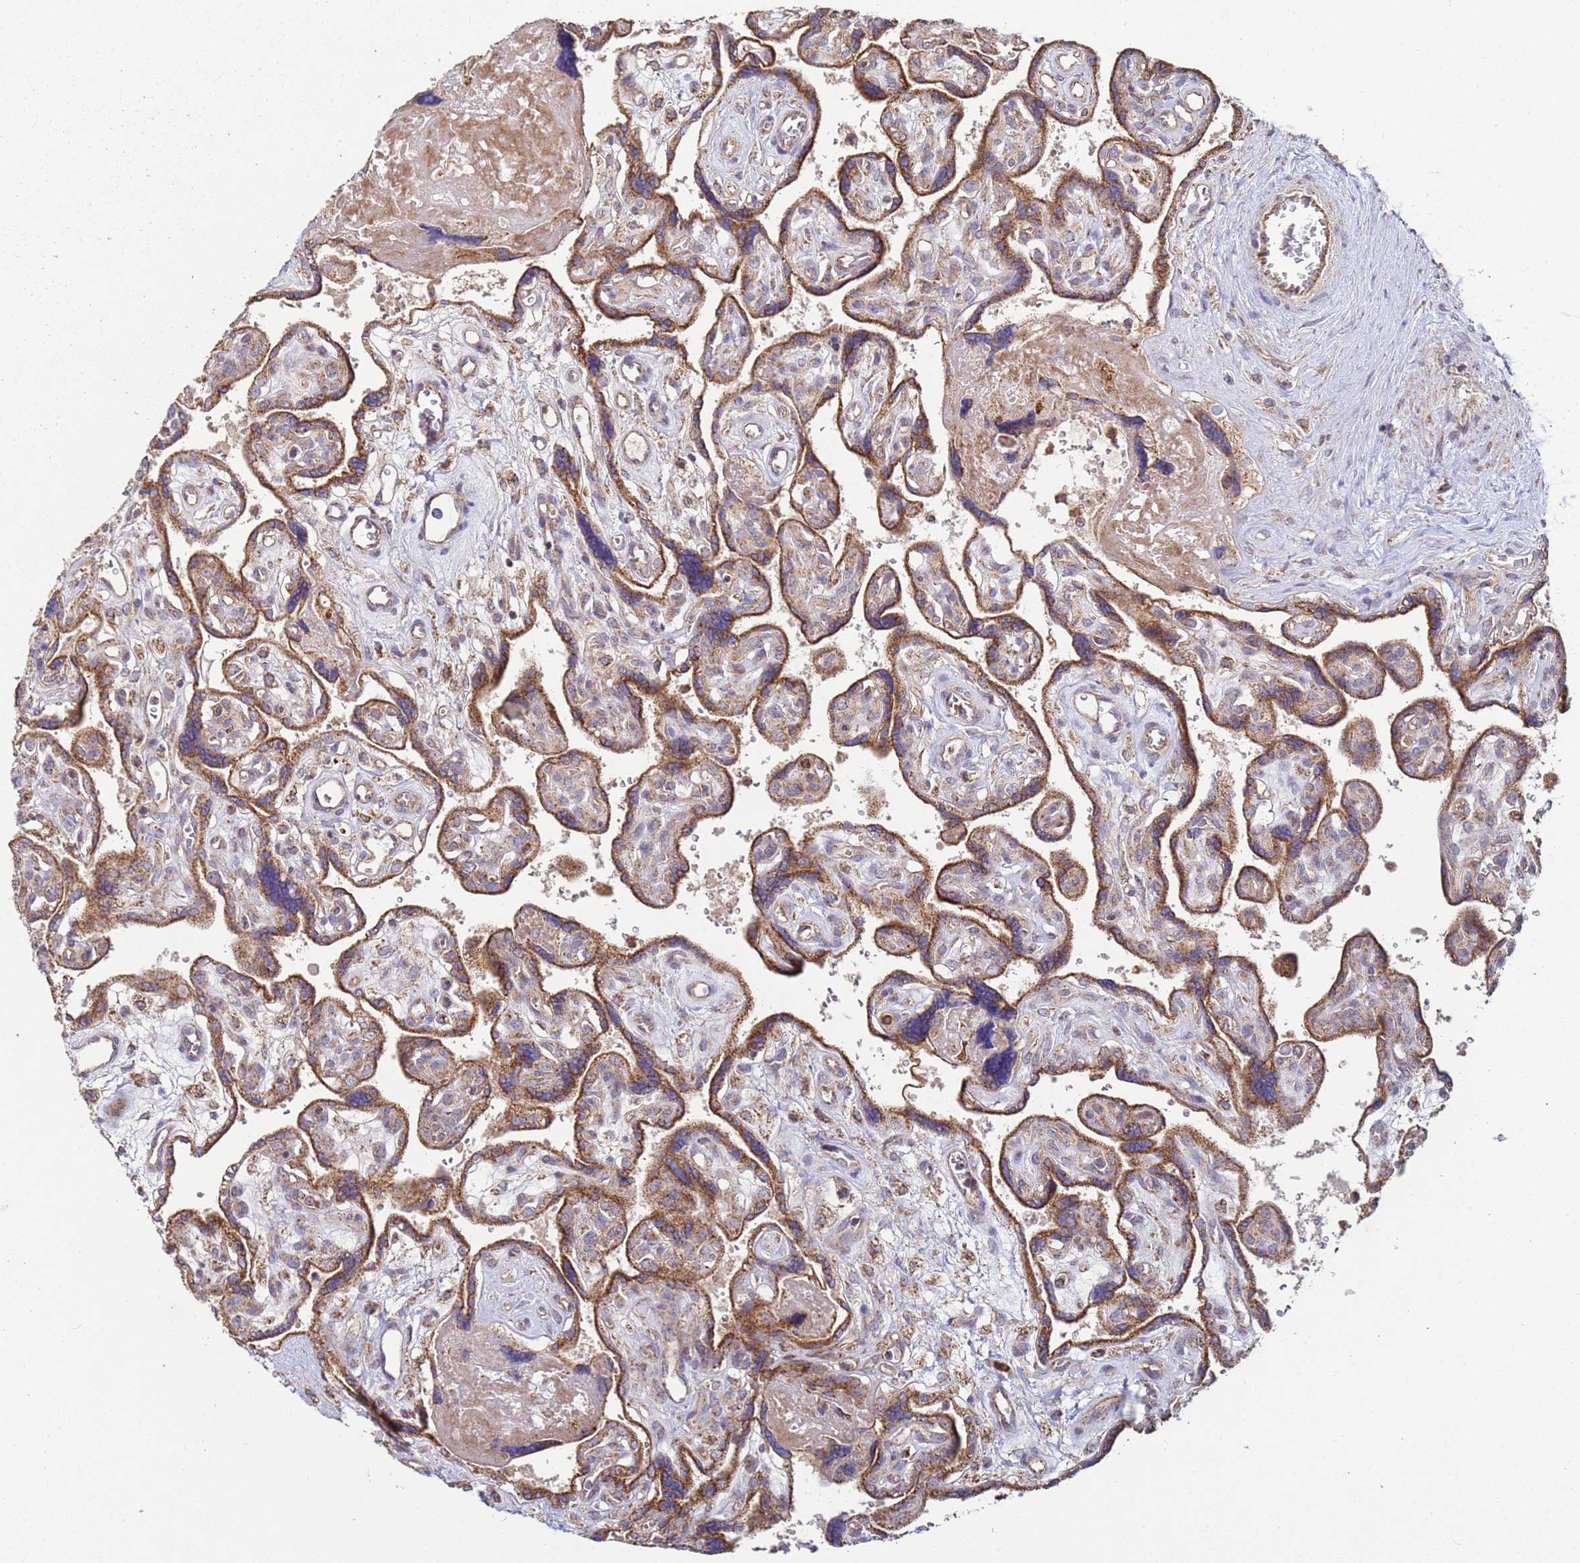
{"staining": {"intensity": "weak", "quantity": ">75%", "location": "cytoplasmic/membranous"}, "tissue": "placenta", "cell_type": "Decidual cells", "image_type": "normal", "snomed": [{"axis": "morphology", "description": "Normal tissue, NOS"}, {"axis": "topography", "description": "Placenta"}], "caption": "Immunohistochemistry (IHC) of unremarkable human placenta exhibits low levels of weak cytoplasmic/membranous positivity in about >75% of decidual cells. Immunohistochemistry stains the protein in brown and the nuclei are stained blue.", "gene": "FBXO33", "patient": {"sex": "female", "age": 39}}